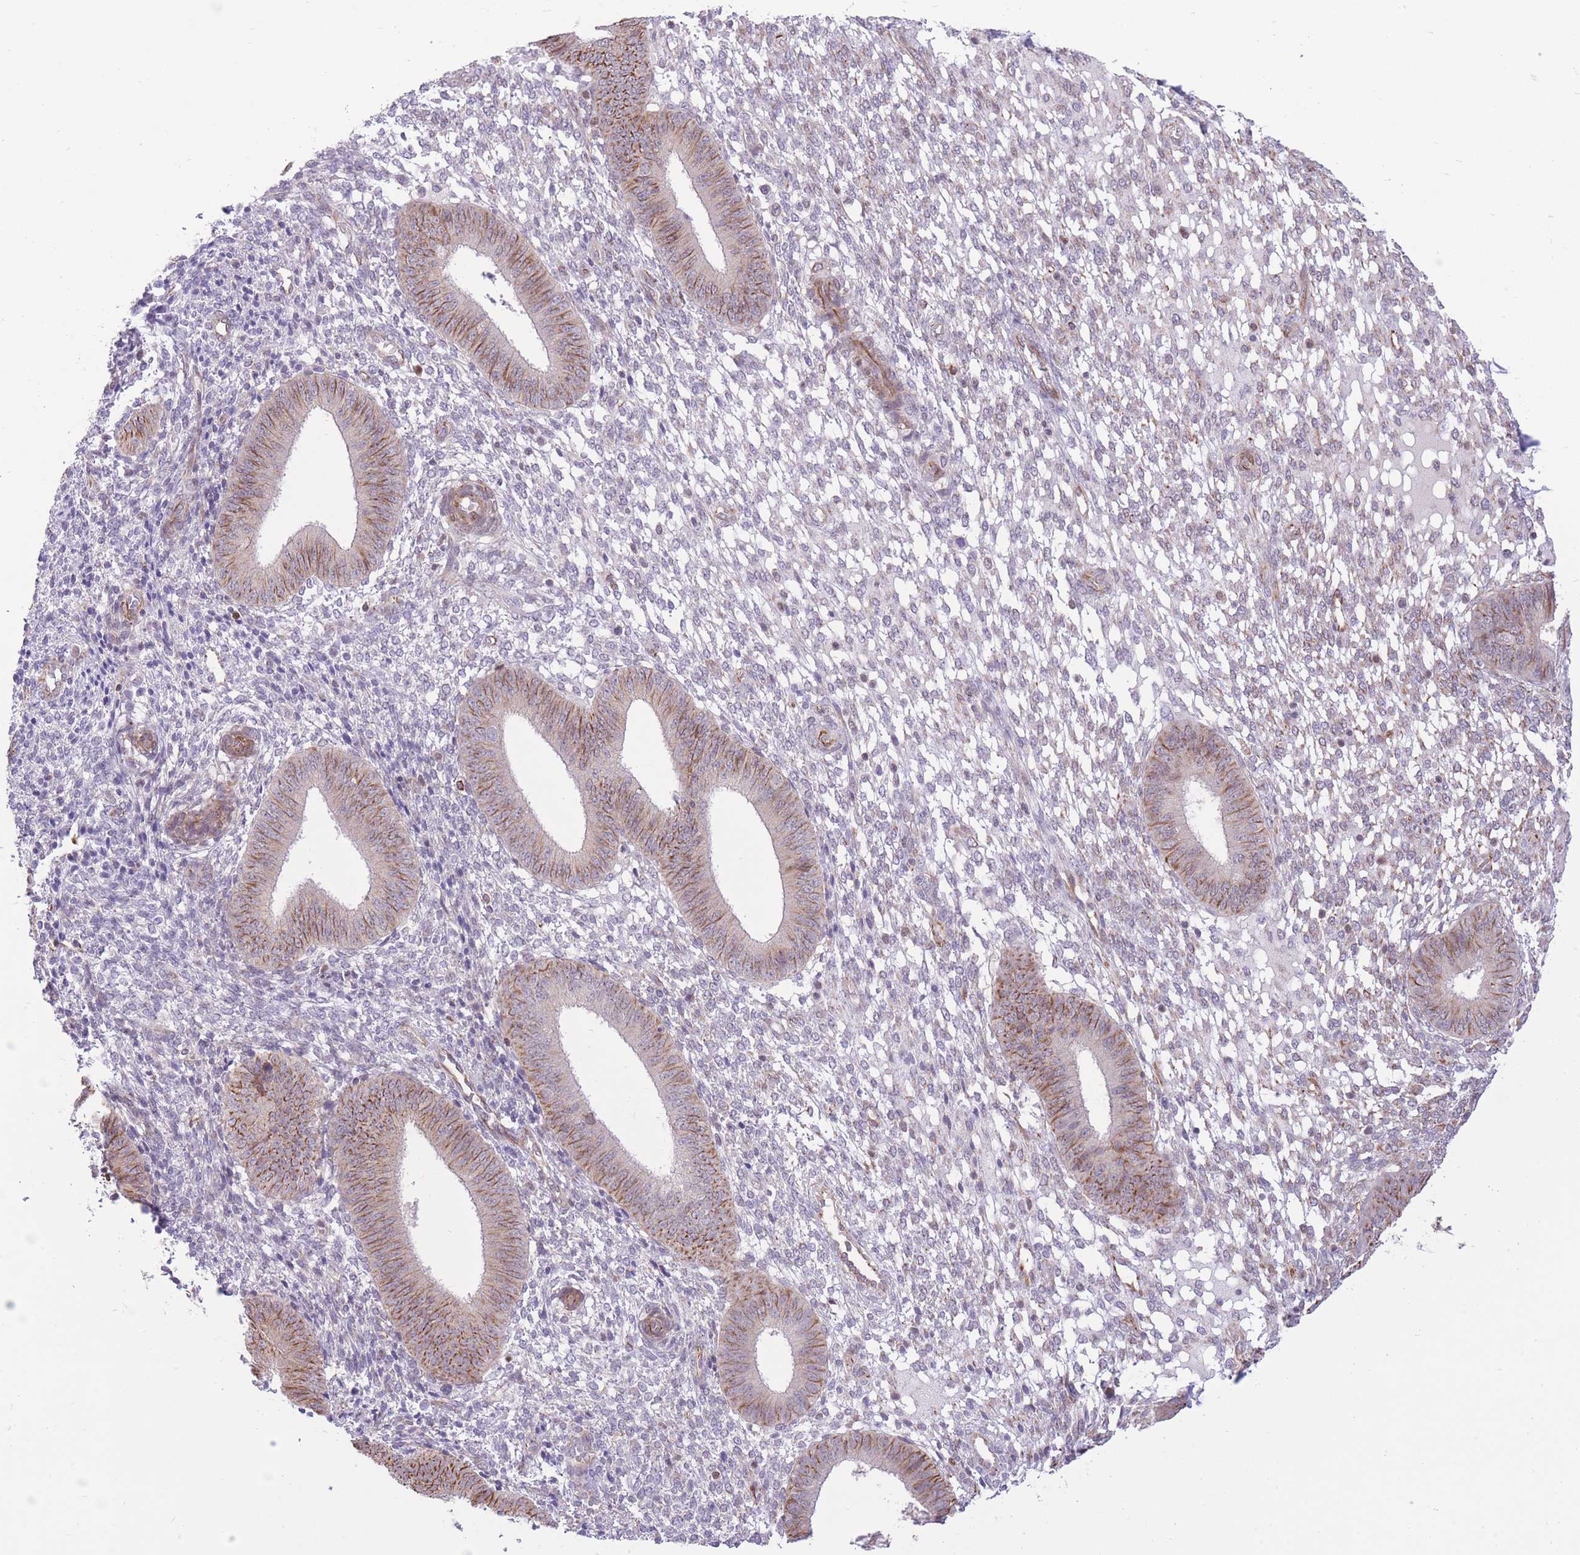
{"staining": {"intensity": "negative", "quantity": "none", "location": "none"}, "tissue": "endometrium", "cell_type": "Cells in endometrial stroma", "image_type": "normal", "snomed": [{"axis": "morphology", "description": "Normal tissue, NOS"}, {"axis": "topography", "description": "Endometrium"}], "caption": "Cells in endometrial stroma show no significant protein staining in unremarkable endometrium. (Immunohistochemistry (ihc), brightfield microscopy, high magnification).", "gene": "ELL", "patient": {"sex": "female", "age": 49}}